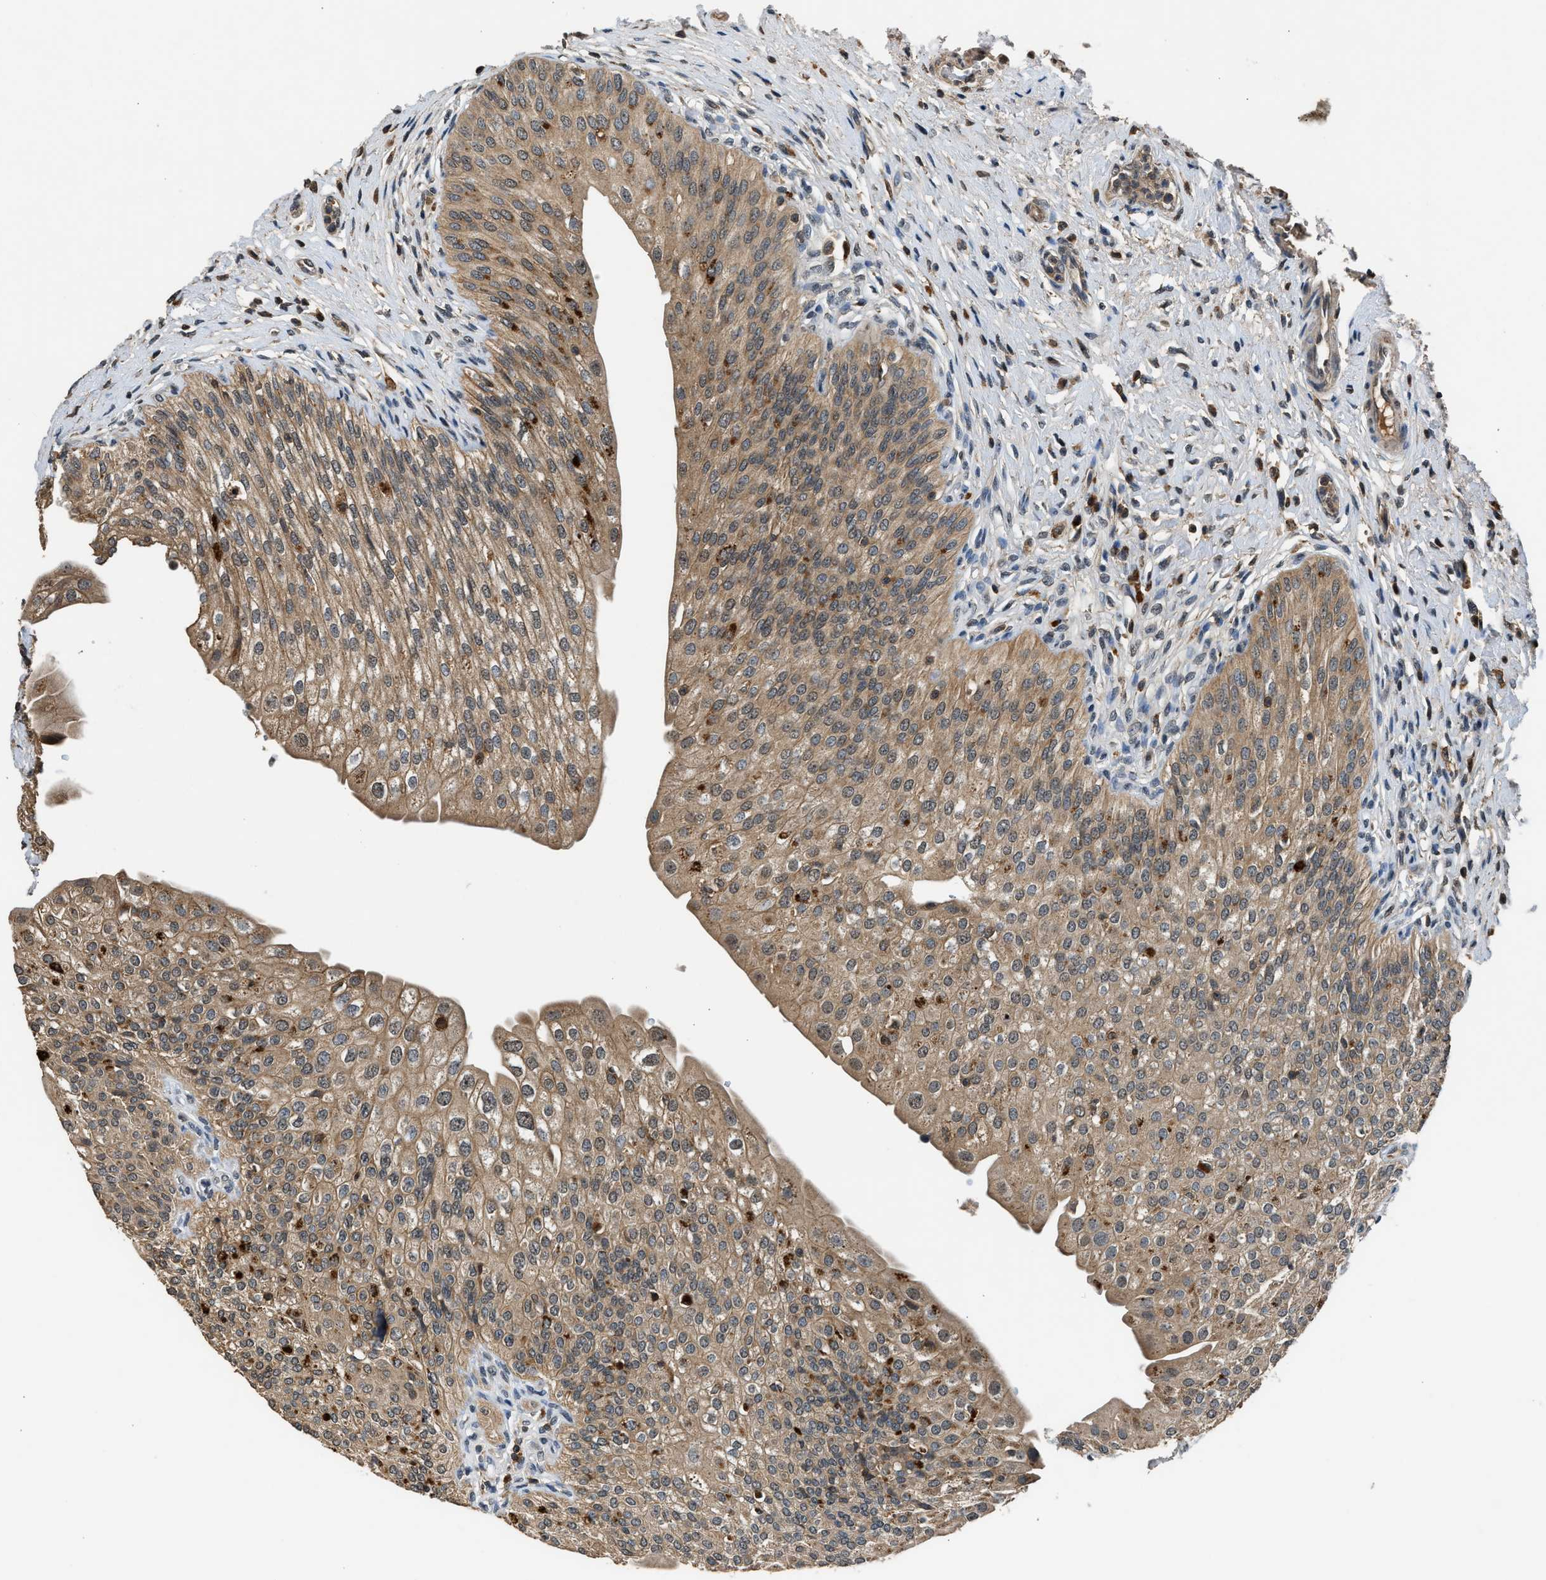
{"staining": {"intensity": "moderate", "quantity": ">75%", "location": "cytoplasmic/membranous,nuclear"}, "tissue": "urinary bladder", "cell_type": "Urothelial cells", "image_type": "normal", "snomed": [{"axis": "morphology", "description": "Normal tissue, NOS"}, {"axis": "topography", "description": "Urinary bladder"}], "caption": "Immunohistochemistry of unremarkable human urinary bladder shows medium levels of moderate cytoplasmic/membranous,nuclear expression in approximately >75% of urothelial cells.", "gene": "SLC15A4", "patient": {"sex": "male", "age": 46}}